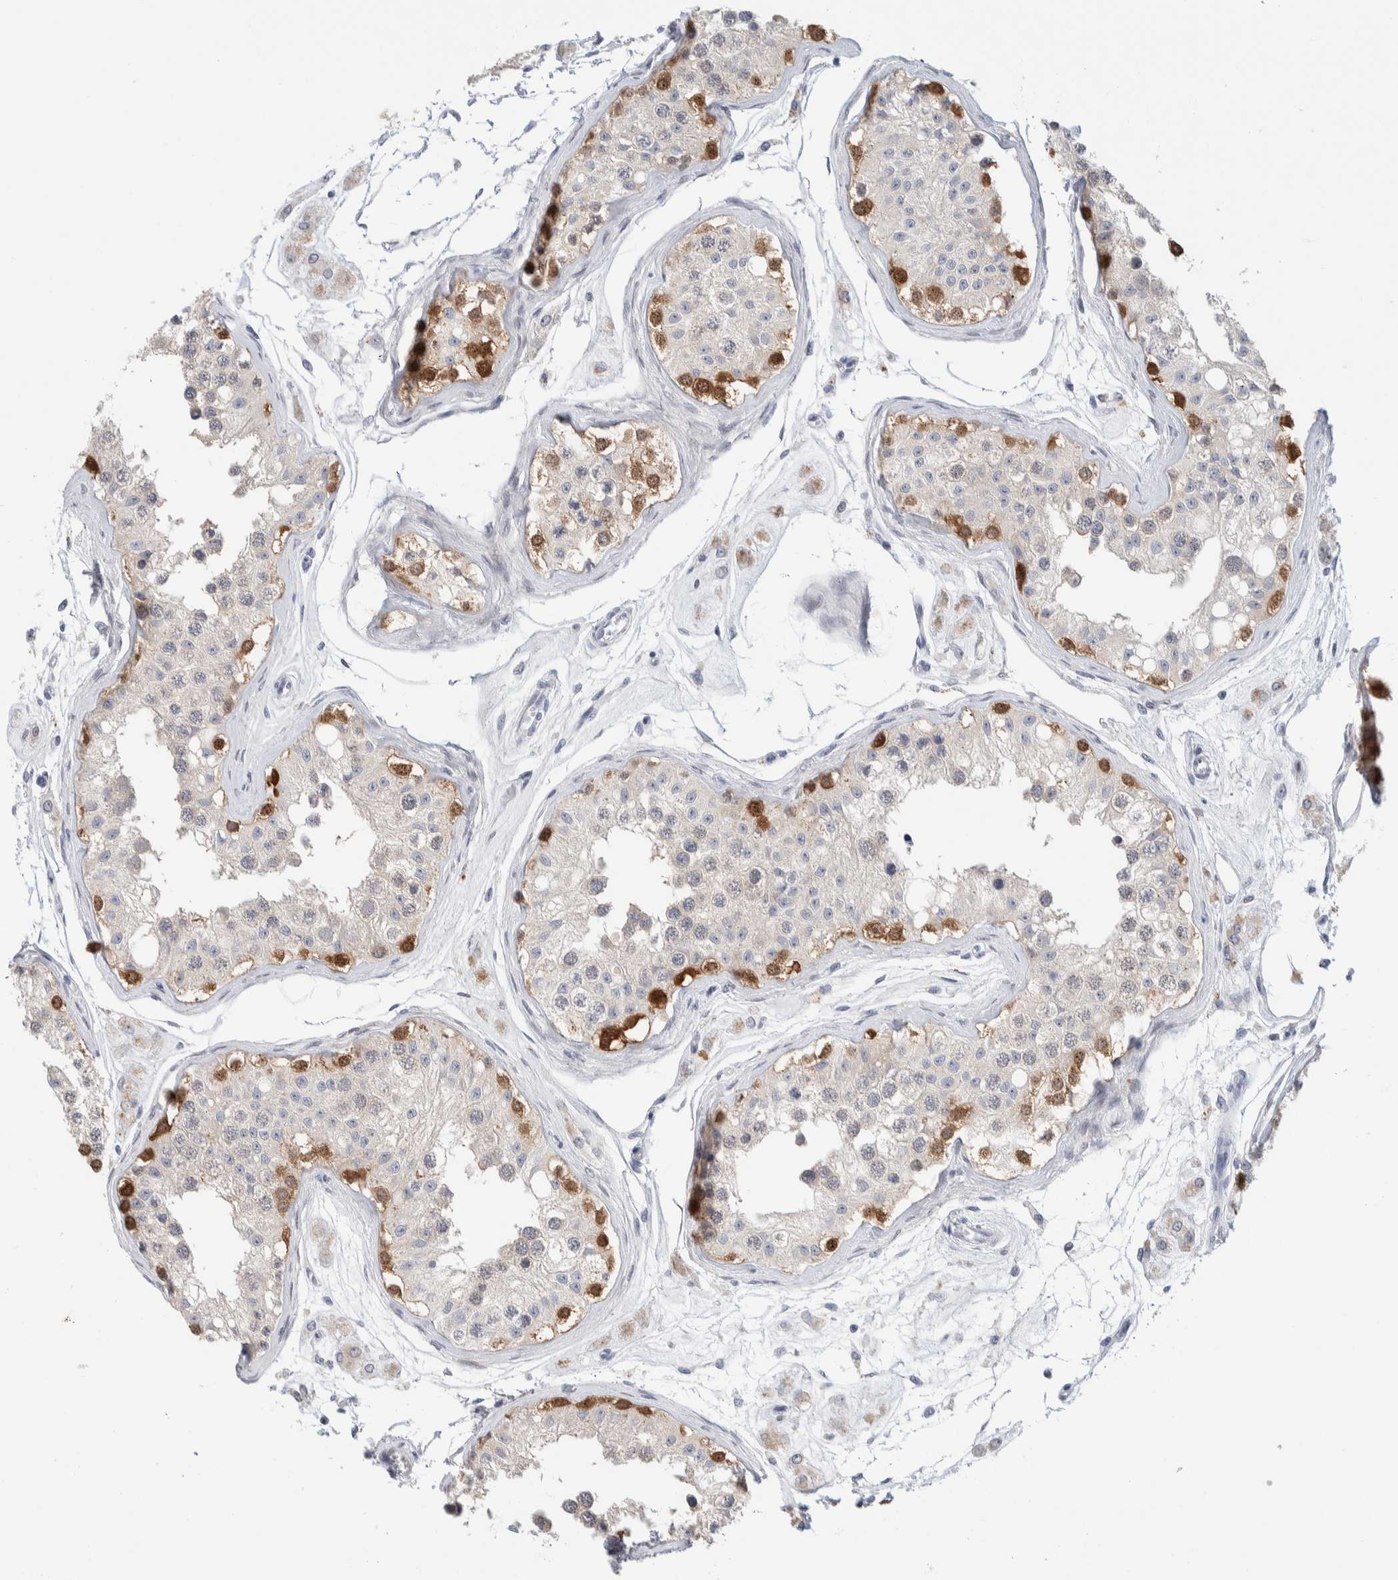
{"staining": {"intensity": "strong", "quantity": "<25%", "location": "cytoplasmic/membranous"}, "tissue": "testis", "cell_type": "Cells in seminiferous ducts", "image_type": "normal", "snomed": [{"axis": "morphology", "description": "Normal tissue, NOS"}, {"axis": "morphology", "description": "Adenocarcinoma, metastatic, NOS"}, {"axis": "topography", "description": "Testis"}], "caption": "Human testis stained with a brown dye reveals strong cytoplasmic/membranous positive staining in about <25% of cells in seminiferous ducts.", "gene": "DNAJB6", "patient": {"sex": "male", "age": 26}}